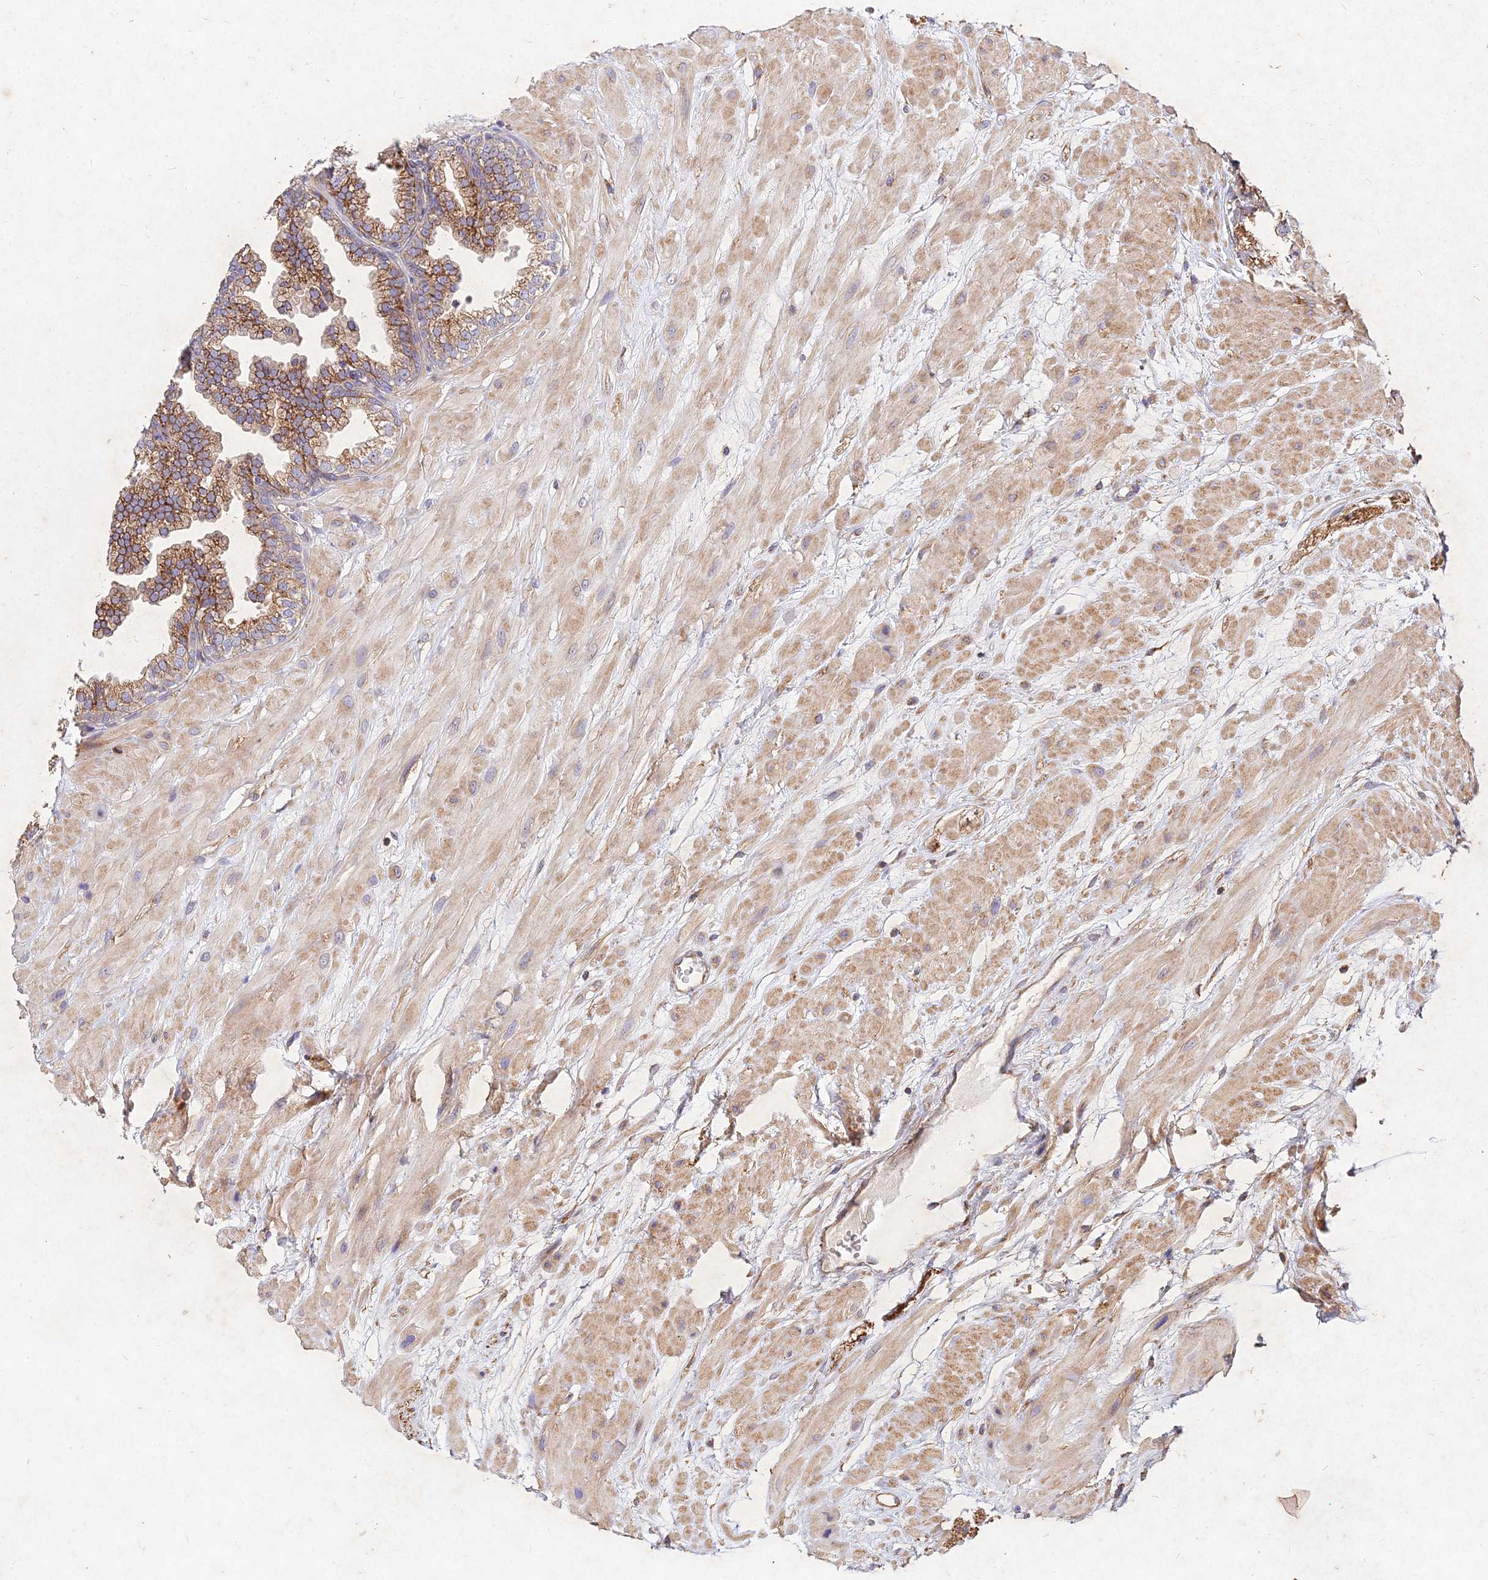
{"staining": {"intensity": "moderate", "quantity": ">75%", "location": "cytoplasmic/membranous"}, "tissue": "prostate cancer", "cell_type": "Tumor cells", "image_type": "cancer", "snomed": [{"axis": "morphology", "description": "Adenocarcinoma, Low grade"}, {"axis": "topography", "description": "Prostate"}], "caption": "Prostate low-grade adenocarcinoma was stained to show a protein in brown. There is medium levels of moderate cytoplasmic/membranous staining in about >75% of tumor cells. The protein is stained brown, and the nuclei are stained in blue (DAB IHC with brightfield microscopy, high magnification).", "gene": "SKA1", "patient": {"sex": "male", "age": 64}}